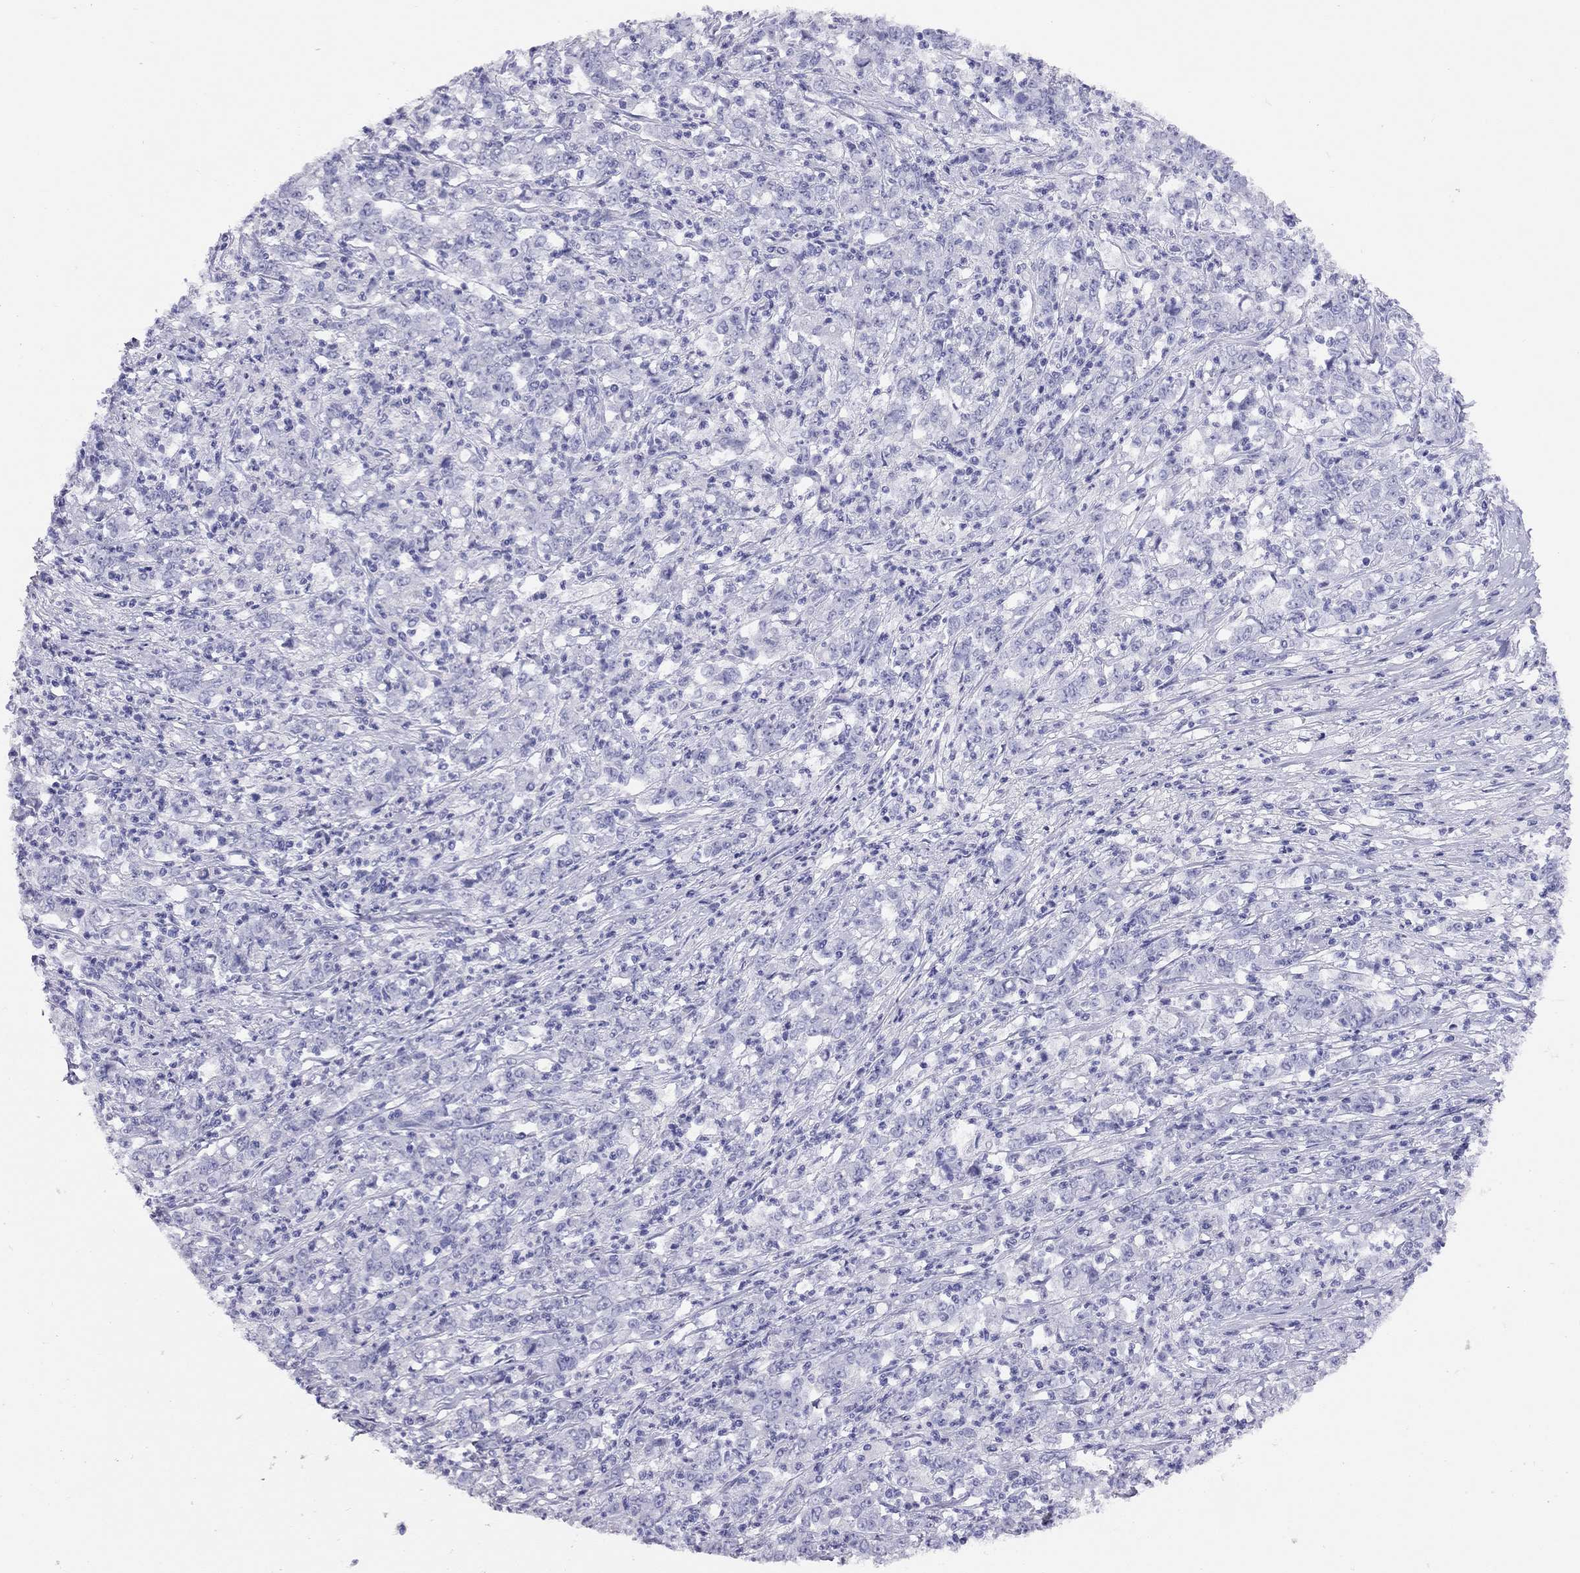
{"staining": {"intensity": "negative", "quantity": "none", "location": "none"}, "tissue": "stomach cancer", "cell_type": "Tumor cells", "image_type": "cancer", "snomed": [{"axis": "morphology", "description": "Adenocarcinoma, NOS"}, {"axis": "topography", "description": "Stomach, lower"}], "caption": "Immunohistochemistry micrograph of neoplastic tissue: stomach cancer stained with DAB (3,3'-diaminobenzidine) demonstrates no significant protein positivity in tumor cells. (Stains: DAB immunohistochemistry (IHC) with hematoxylin counter stain, Microscopy: brightfield microscopy at high magnification).", "gene": "LRIT2", "patient": {"sex": "female", "age": 71}}